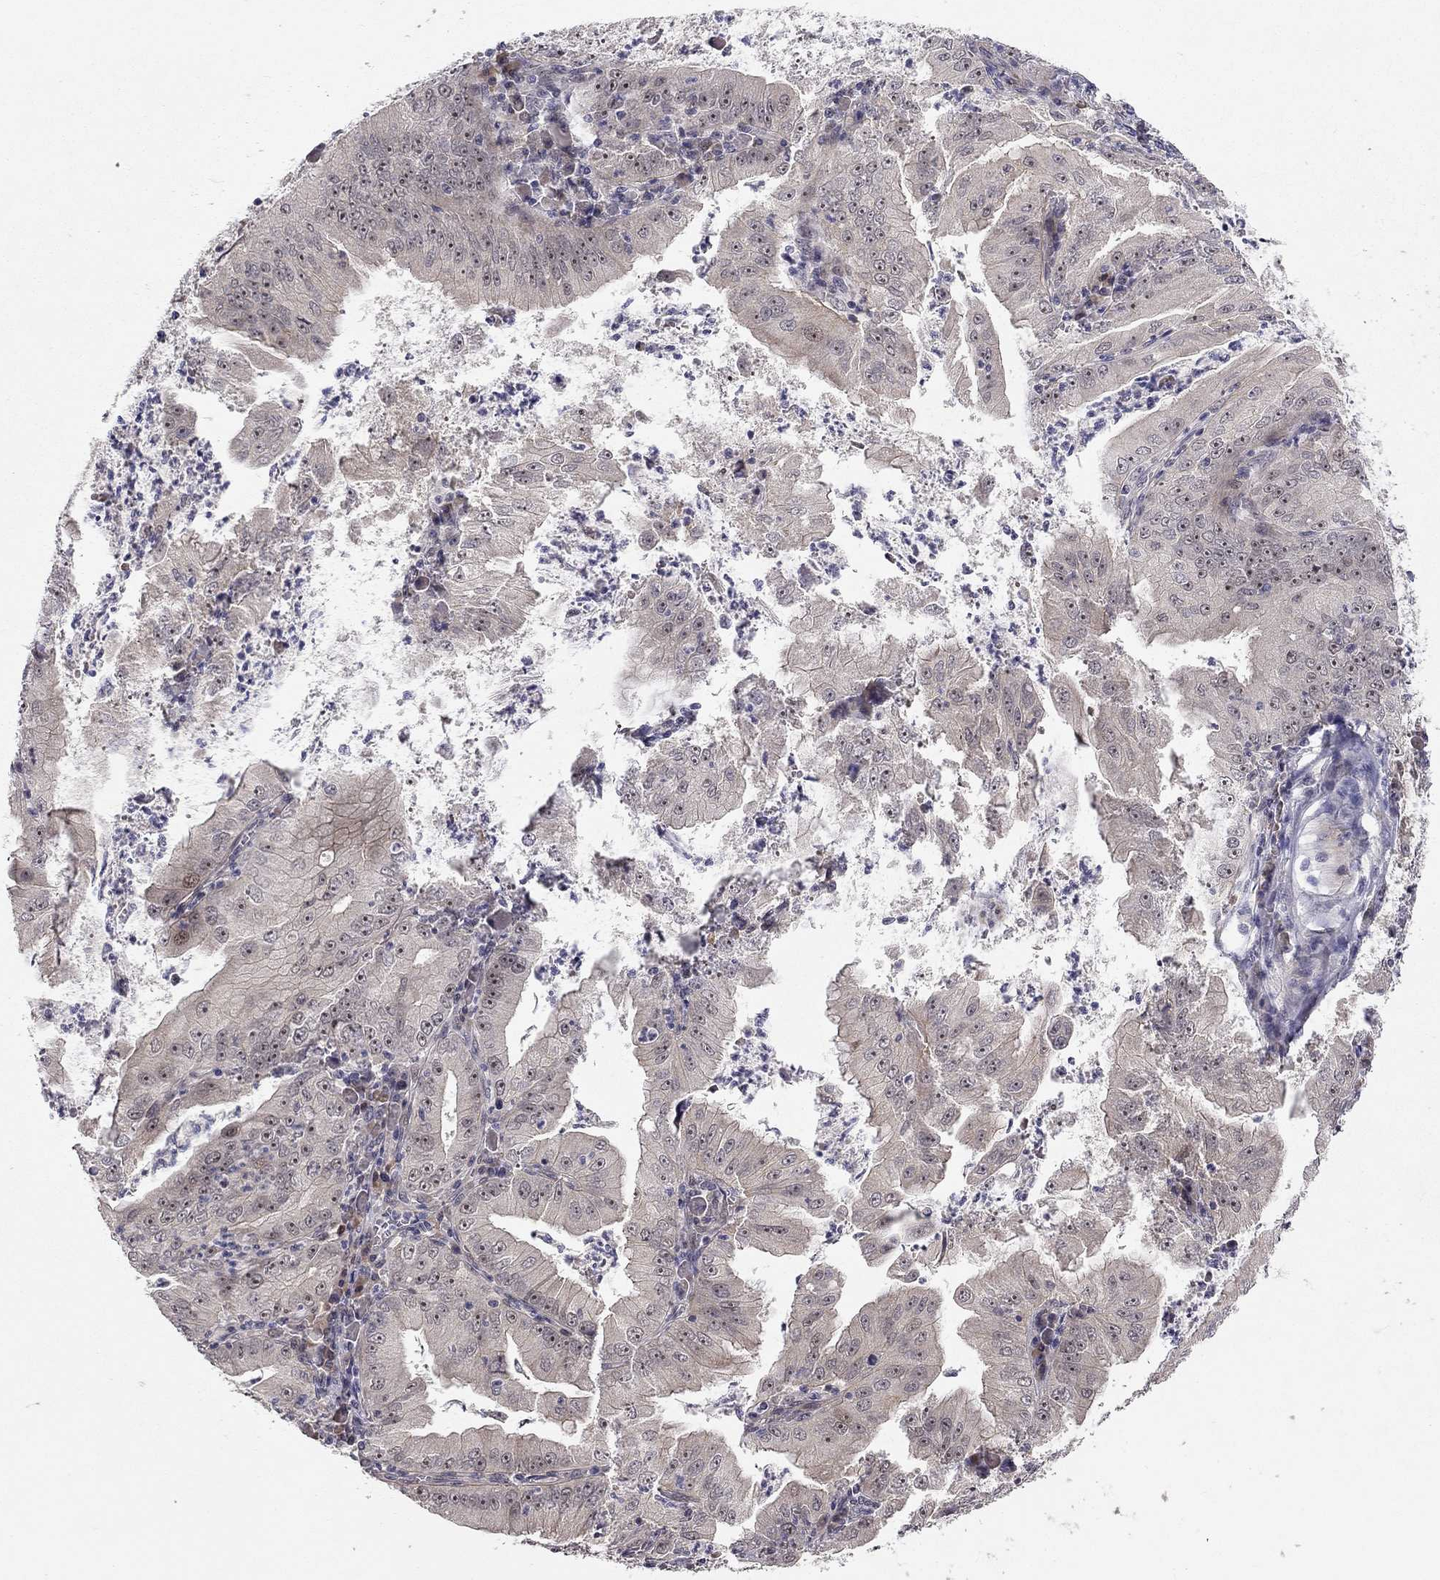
{"staining": {"intensity": "moderate", "quantity": "<25%", "location": "nuclear"}, "tissue": "stomach cancer", "cell_type": "Tumor cells", "image_type": "cancer", "snomed": [{"axis": "morphology", "description": "Adenocarcinoma, NOS"}, {"axis": "topography", "description": "Stomach"}], "caption": "Tumor cells show moderate nuclear staining in about <25% of cells in adenocarcinoma (stomach).", "gene": "STXBP6", "patient": {"sex": "male", "age": 76}}